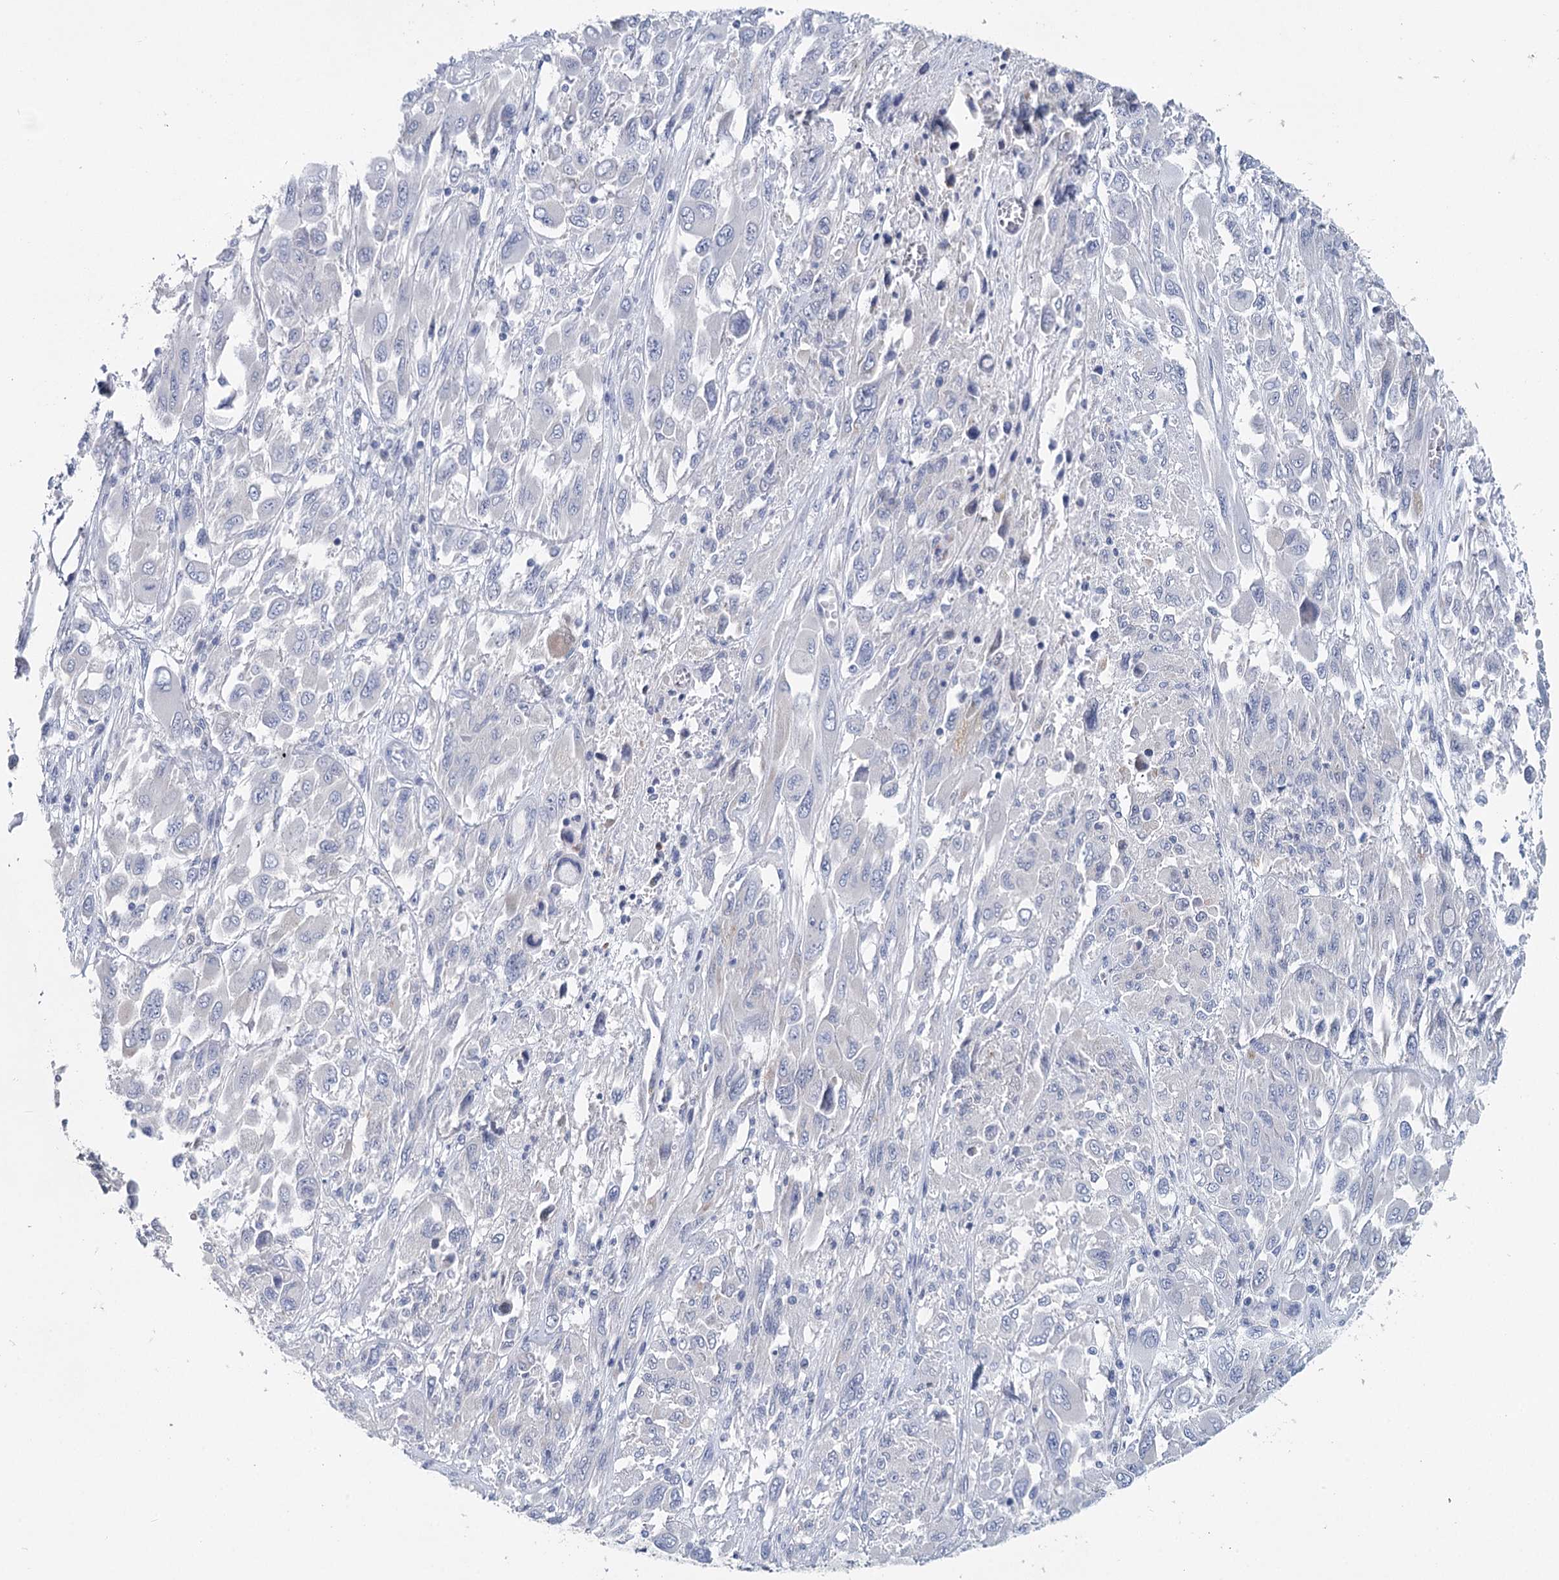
{"staining": {"intensity": "negative", "quantity": "none", "location": "none"}, "tissue": "melanoma", "cell_type": "Tumor cells", "image_type": "cancer", "snomed": [{"axis": "morphology", "description": "Malignant melanoma, NOS"}, {"axis": "topography", "description": "Skin"}], "caption": "High power microscopy image of an immunohistochemistry (IHC) micrograph of melanoma, revealing no significant positivity in tumor cells.", "gene": "METTL7B", "patient": {"sex": "female", "age": 91}}